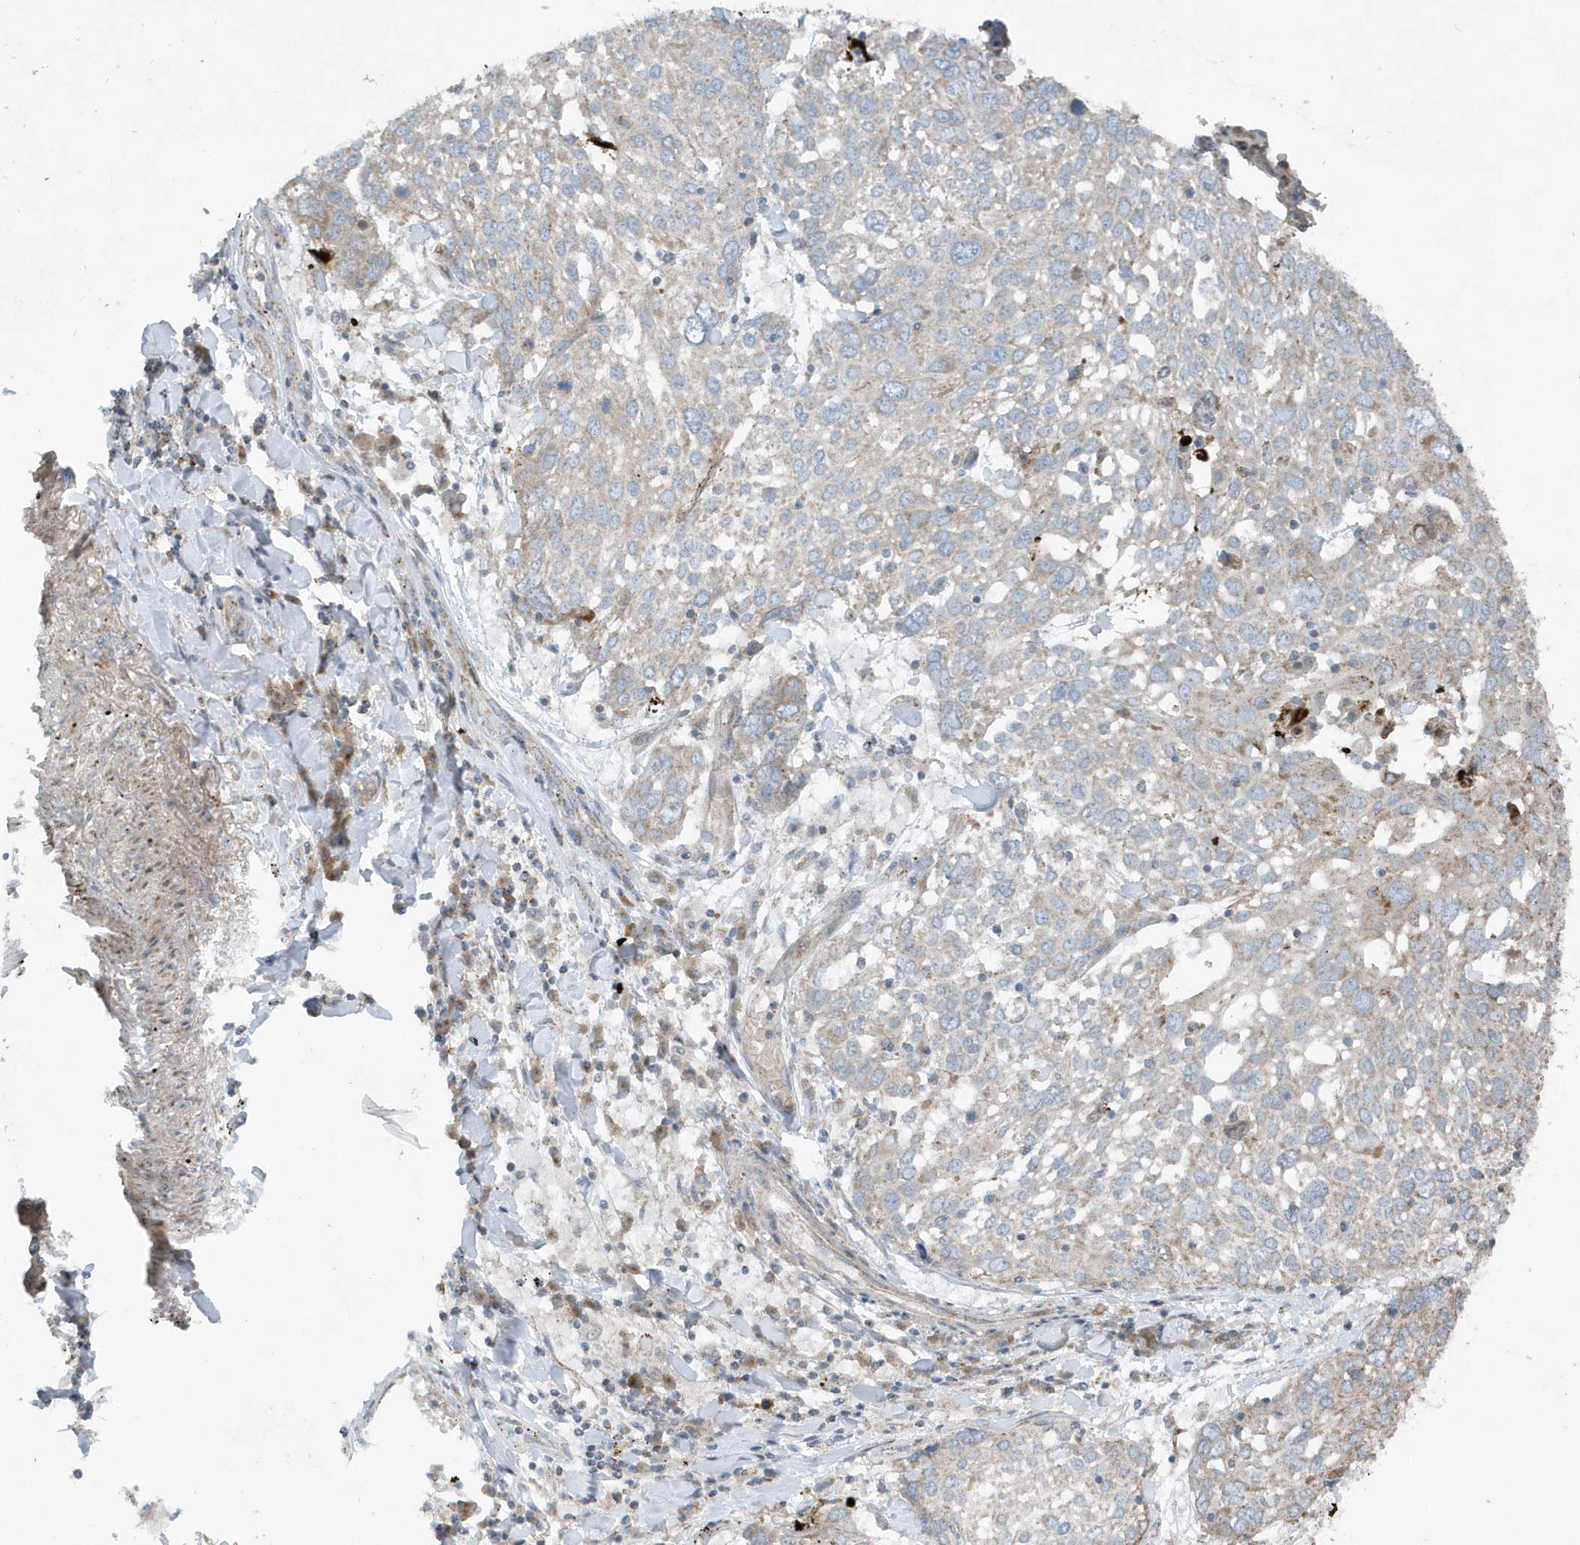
{"staining": {"intensity": "weak", "quantity": "<25%", "location": "cytoplasmic/membranous"}, "tissue": "lung cancer", "cell_type": "Tumor cells", "image_type": "cancer", "snomed": [{"axis": "morphology", "description": "Squamous cell carcinoma, NOS"}, {"axis": "topography", "description": "Lung"}], "caption": "Immunohistochemistry (IHC) micrograph of human lung cancer stained for a protein (brown), which demonstrates no positivity in tumor cells.", "gene": "SLC38A2", "patient": {"sex": "male", "age": 65}}